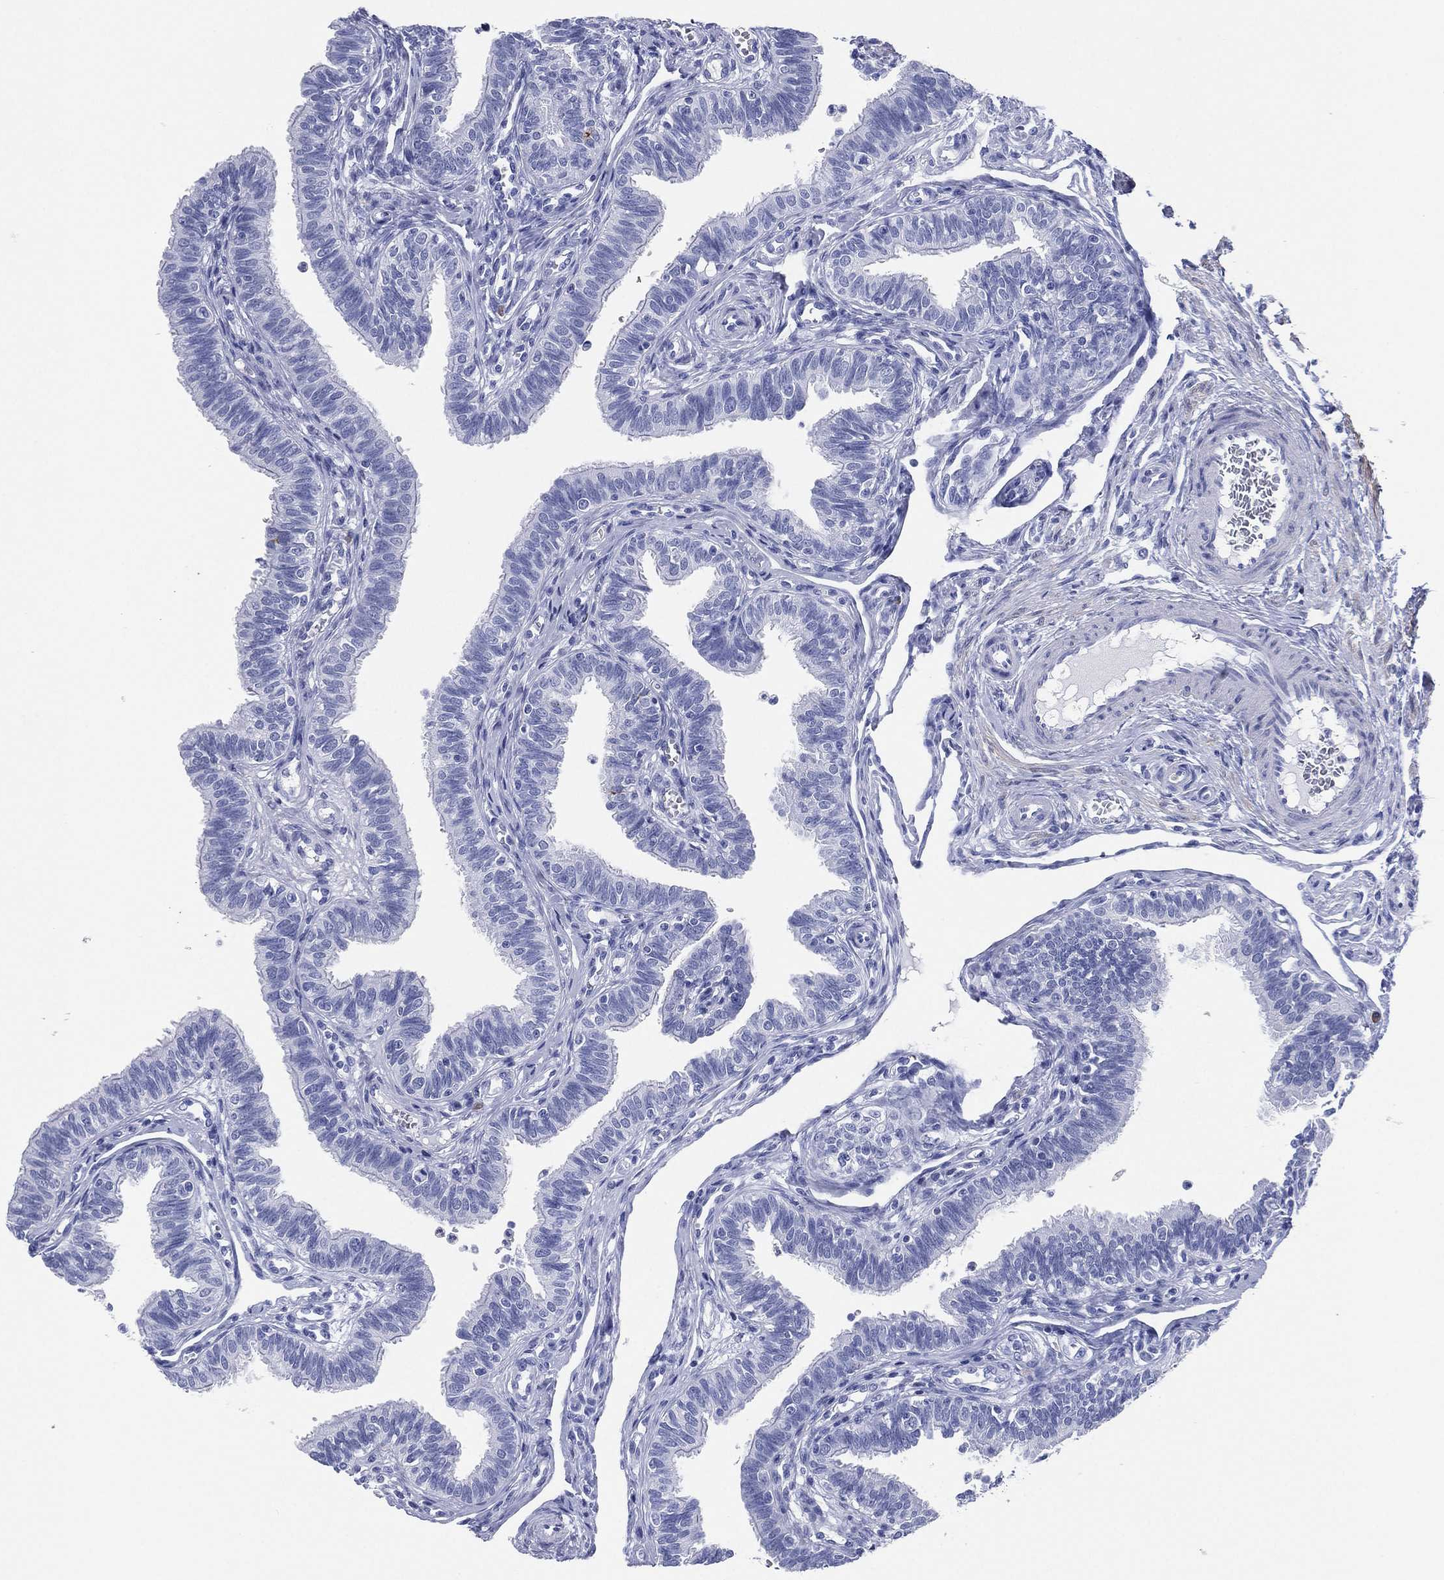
{"staining": {"intensity": "negative", "quantity": "none", "location": "none"}, "tissue": "fallopian tube", "cell_type": "Glandular cells", "image_type": "normal", "snomed": [{"axis": "morphology", "description": "Normal tissue, NOS"}, {"axis": "topography", "description": "Fallopian tube"}], "caption": "The photomicrograph exhibits no significant staining in glandular cells of fallopian tube. (Immunohistochemistry, brightfield microscopy, high magnification).", "gene": "CD79A", "patient": {"sex": "female", "age": 36}}